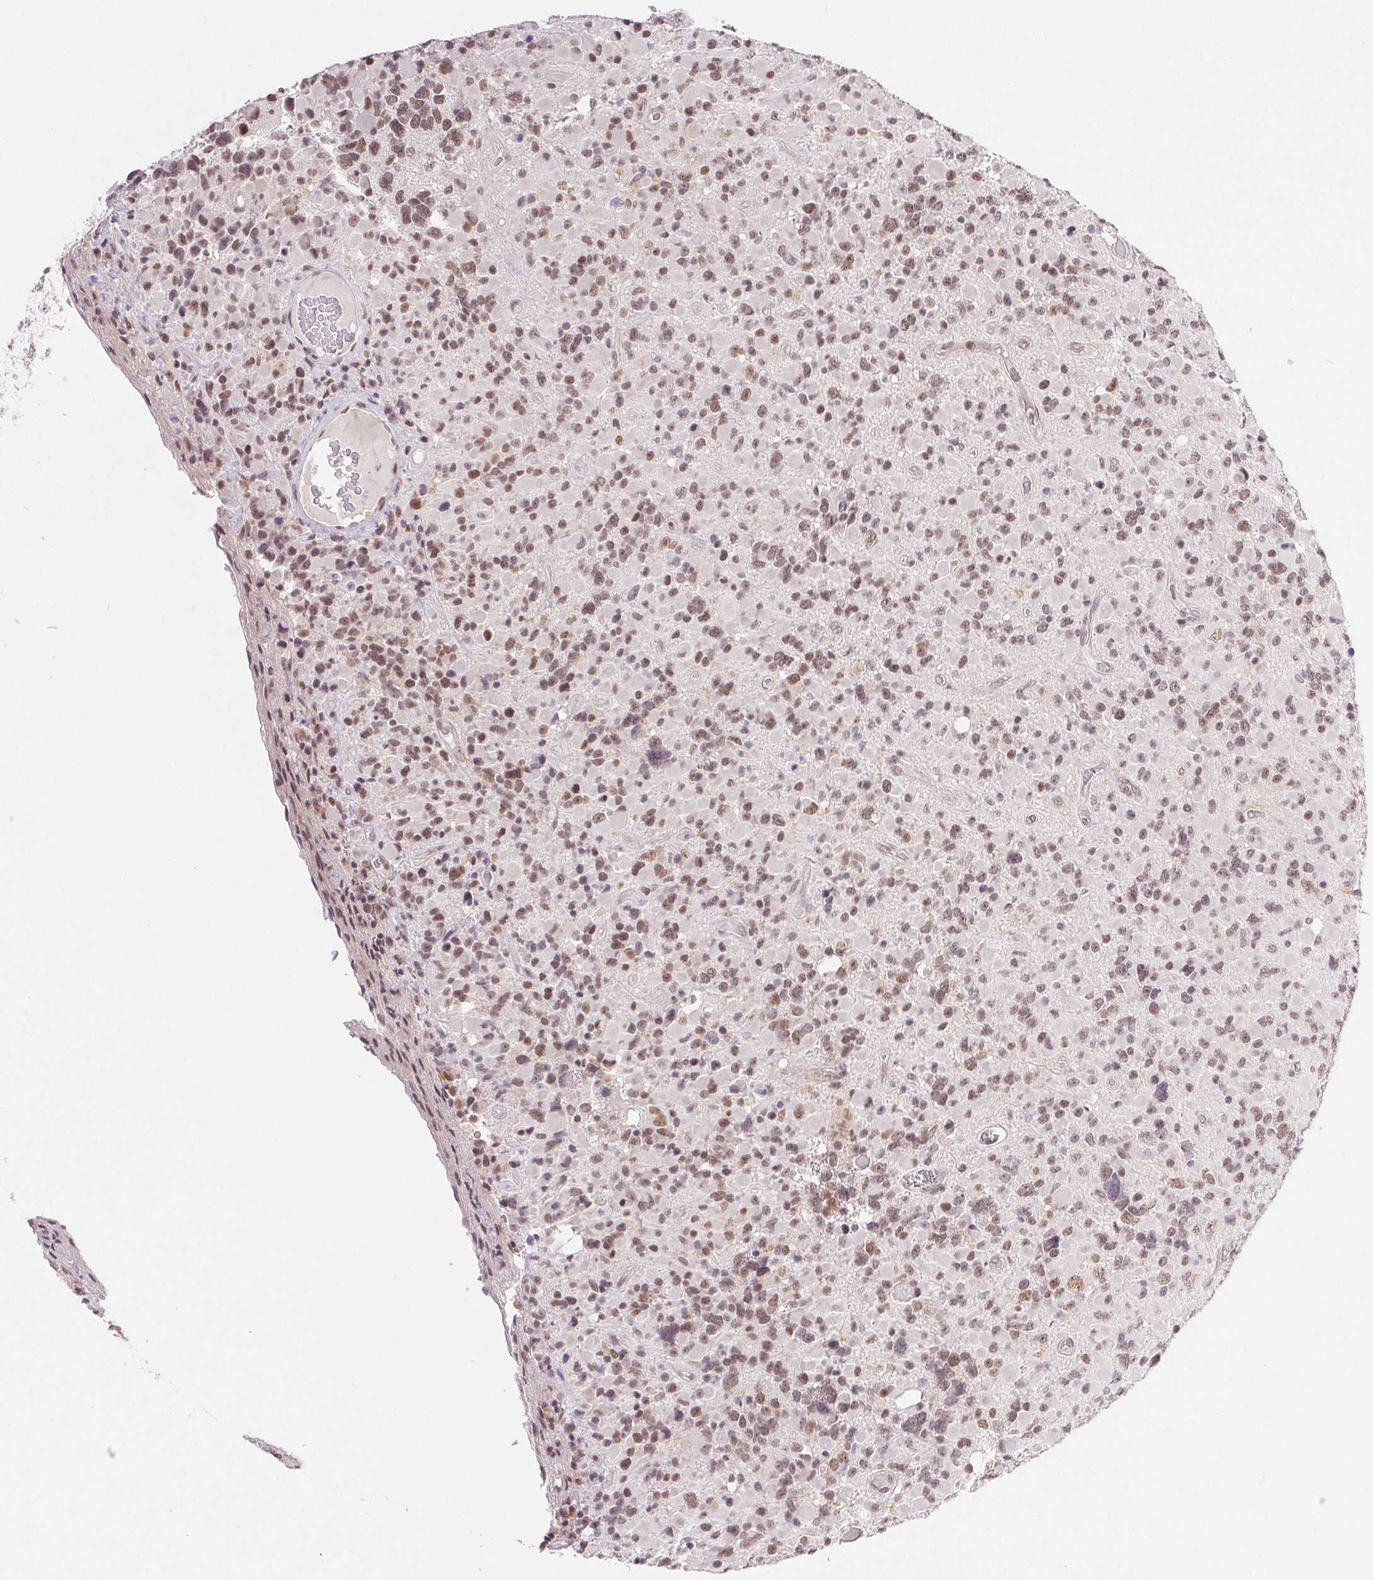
{"staining": {"intensity": "moderate", "quantity": "25%-75%", "location": "nuclear"}, "tissue": "glioma", "cell_type": "Tumor cells", "image_type": "cancer", "snomed": [{"axis": "morphology", "description": "Glioma, malignant, High grade"}, {"axis": "topography", "description": "Brain"}], "caption": "Immunohistochemistry histopathology image of malignant glioma (high-grade) stained for a protein (brown), which reveals medium levels of moderate nuclear staining in about 25%-75% of tumor cells.", "gene": "PRPF18", "patient": {"sex": "female", "age": 40}}